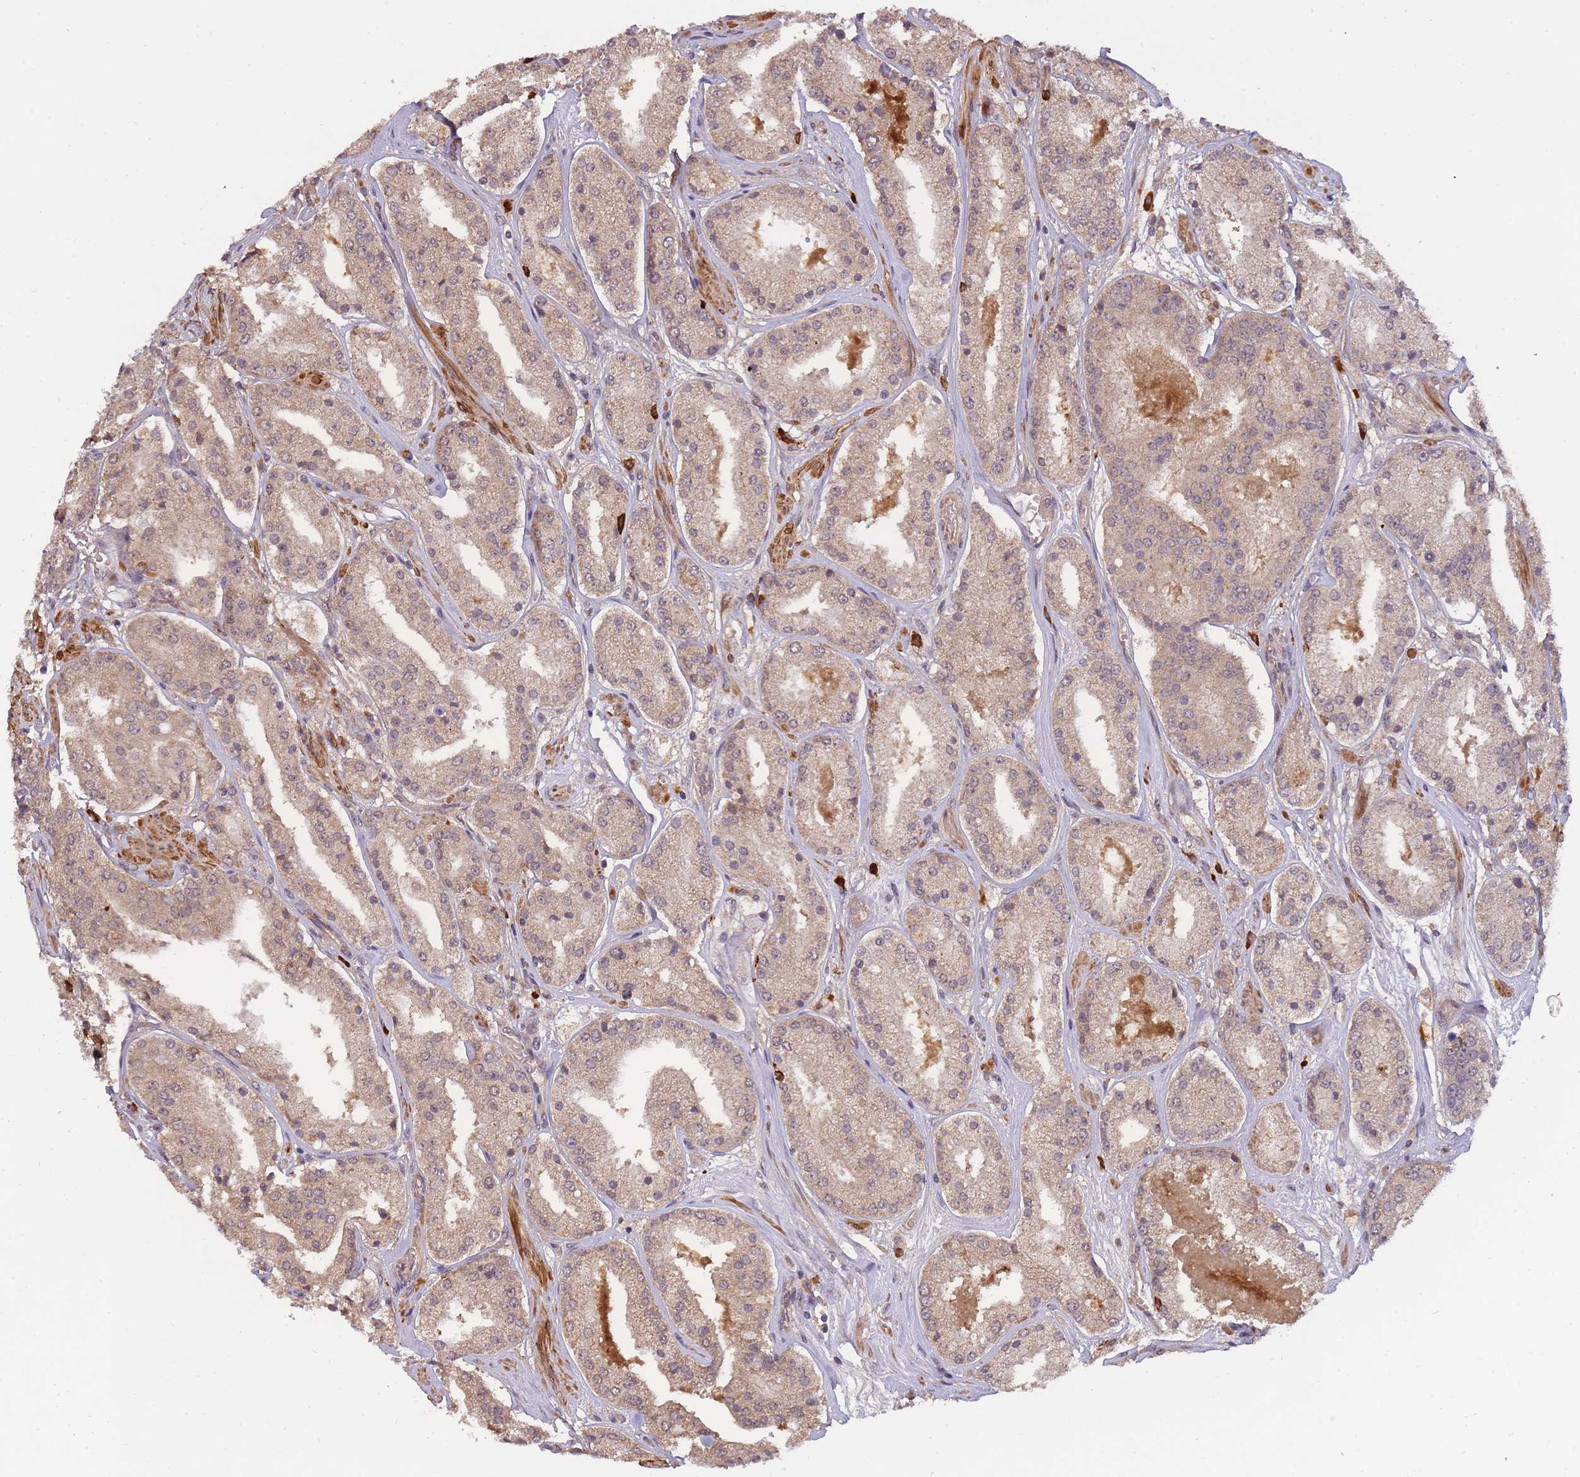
{"staining": {"intensity": "weak", "quantity": ">75%", "location": "cytoplasmic/membranous"}, "tissue": "prostate cancer", "cell_type": "Tumor cells", "image_type": "cancer", "snomed": [{"axis": "morphology", "description": "Adenocarcinoma, High grade"}, {"axis": "topography", "description": "Prostate"}], "caption": "Immunohistochemical staining of human prostate cancer (adenocarcinoma (high-grade)) displays low levels of weak cytoplasmic/membranous protein staining in about >75% of tumor cells.", "gene": "SMC6", "patient": {"sex": "male", "age": 63}}